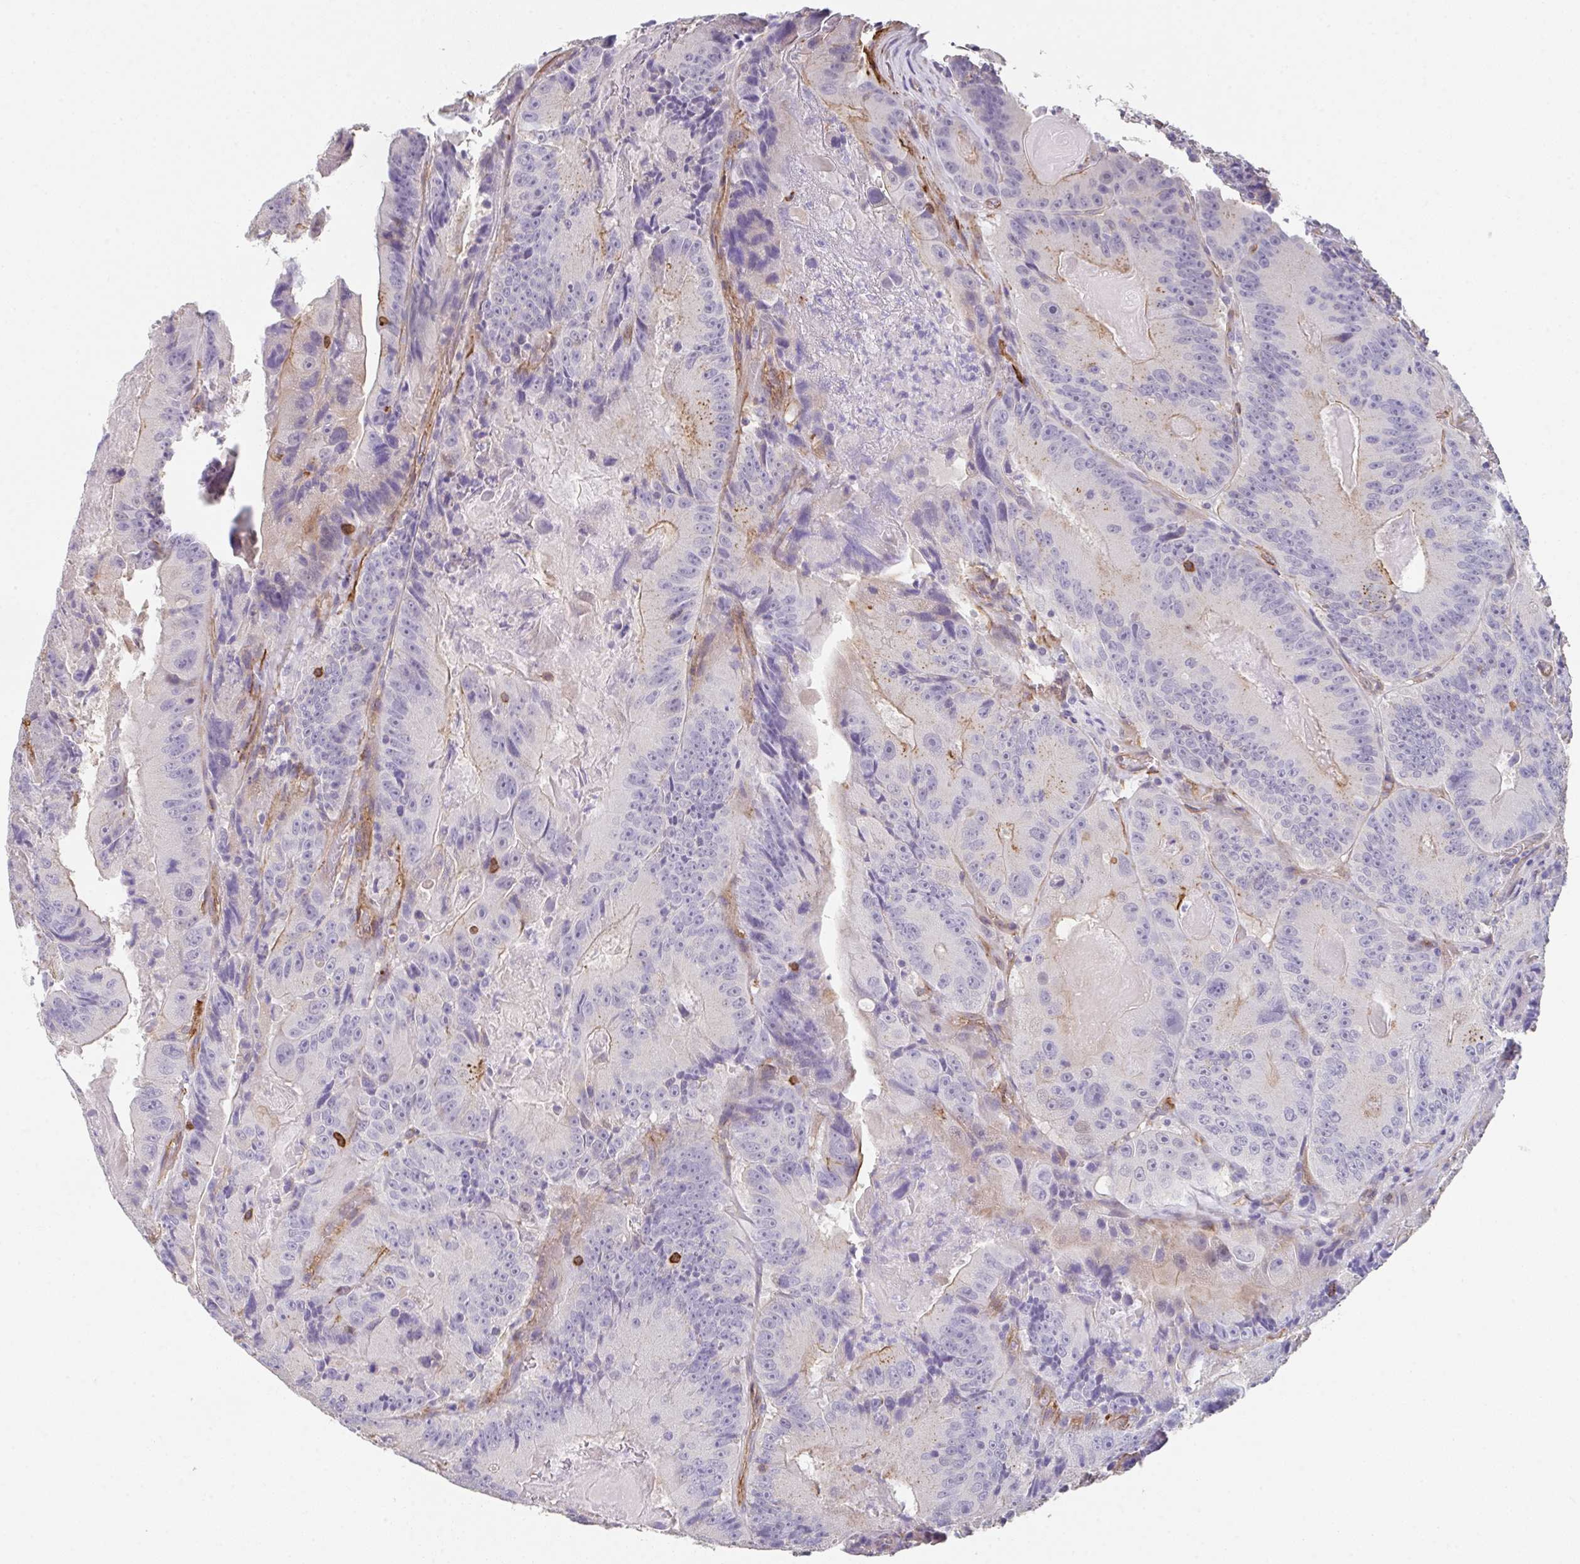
{"staining": {"intensity": "negative", "quantity": "none", "location": "none"}, "tissue": "colorectal cancer", "cell_type": "Tumor cells", "image_type": "cancer", "snomed": [{"axis": "morphology", "description": "Adenocarcinoma, NOS"}, {"axis": "topography", "description": "Colon"}], "caption": "Human colorectal cancer (adenocarcinoma) stained for a protein using IHC reveals no positivity in tumor cells.", "gene": "DBN1", "patient": {"sex": "female", "age": 86}}